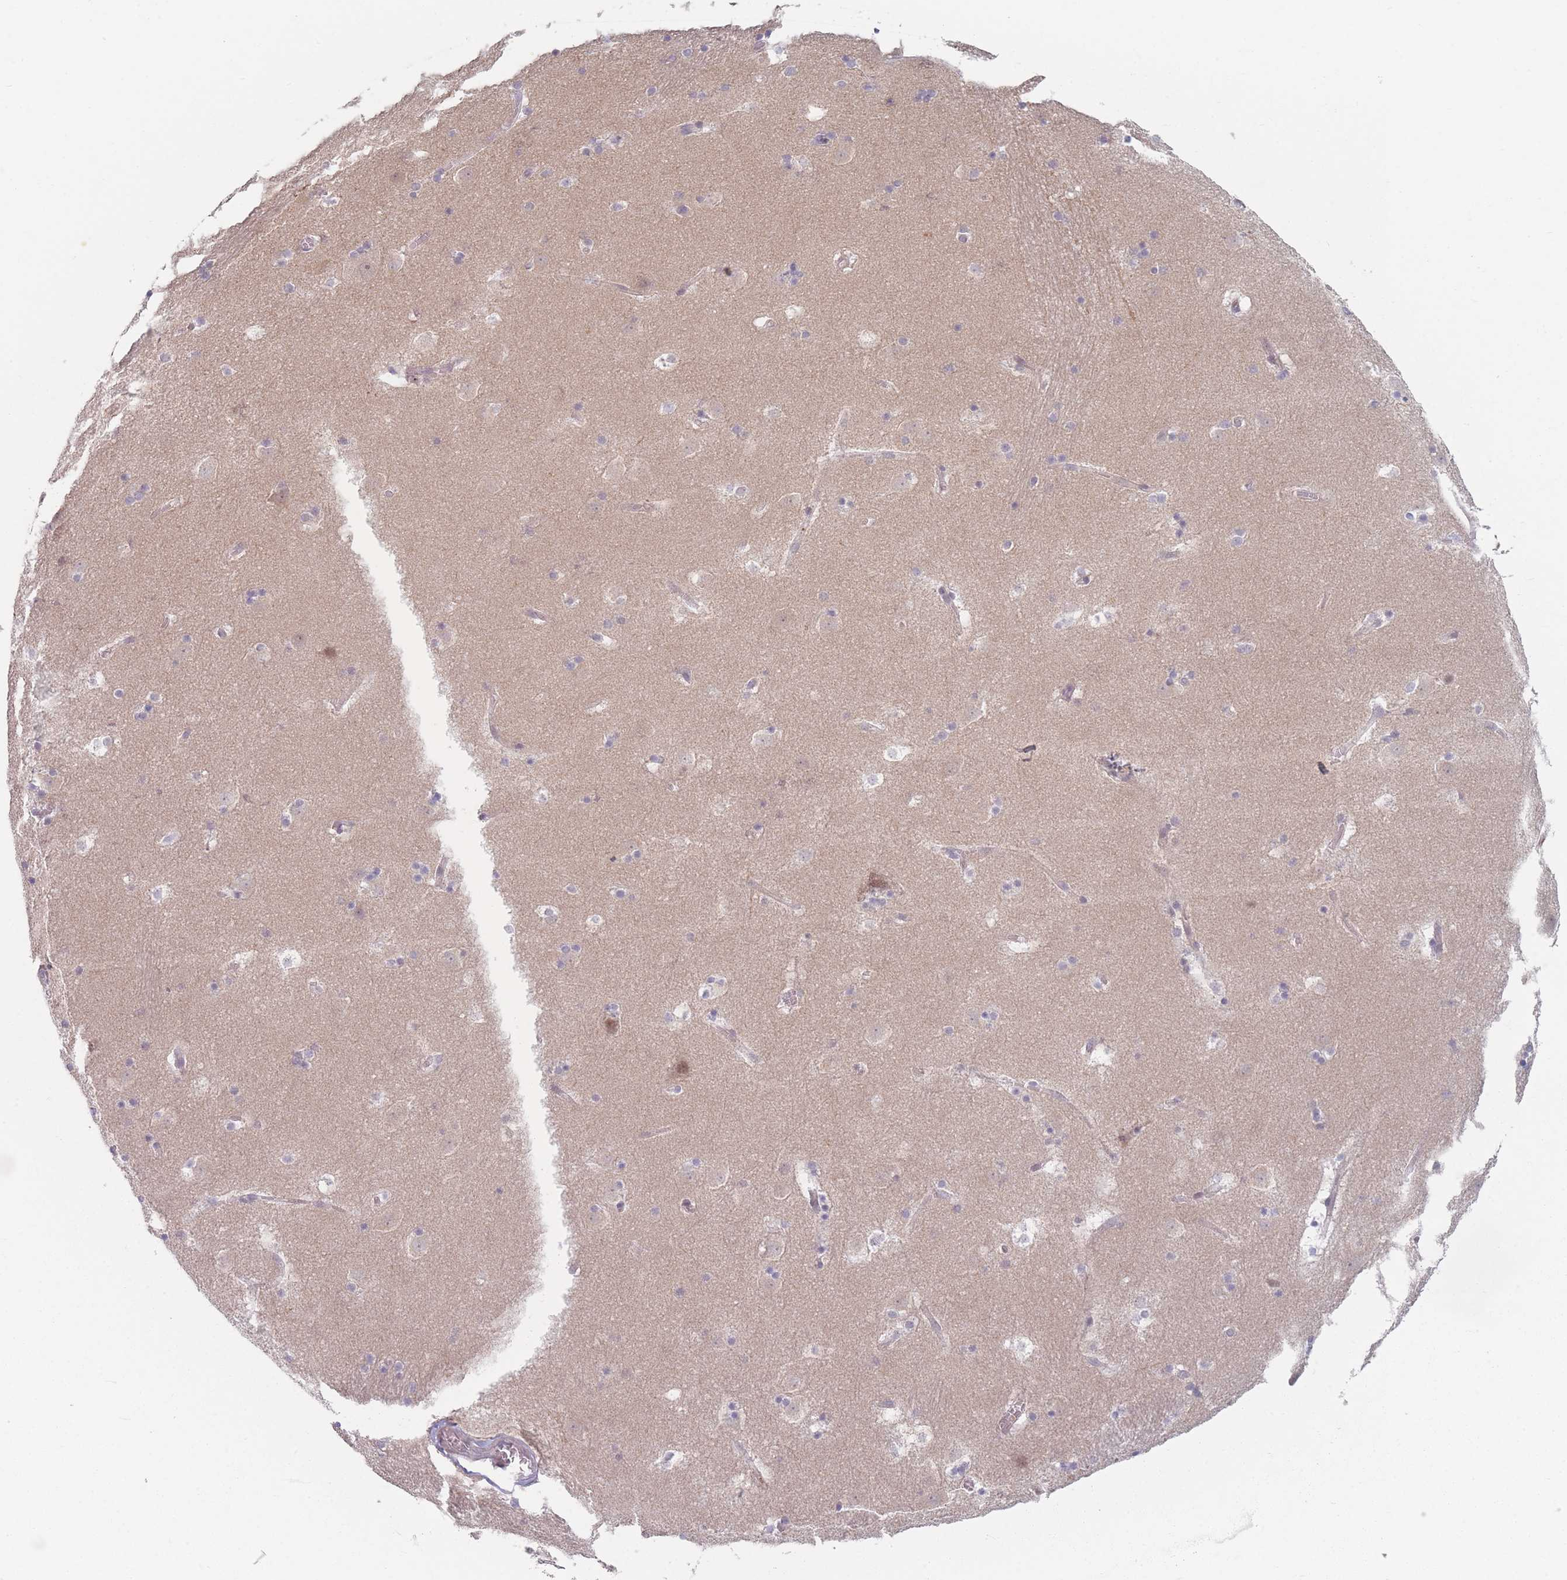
{"staining": {"intensity": "negative", "quantity": "none", "location": "none"}, "tissue": "caudate", "cell_type": "Glial cells", "image_type": "normal", "snomed": [{"axis": "morphology", "description": "Normal tissue, NOS"}, {"axis": "topography", "description": "Lateral ventricle wall"}], "caption": "Immunohistochemical staining of normal caudate displays no significant staining in glial cells.", "gene": "ANKRD10", "patient": {"sex": "male", "age": 45}}